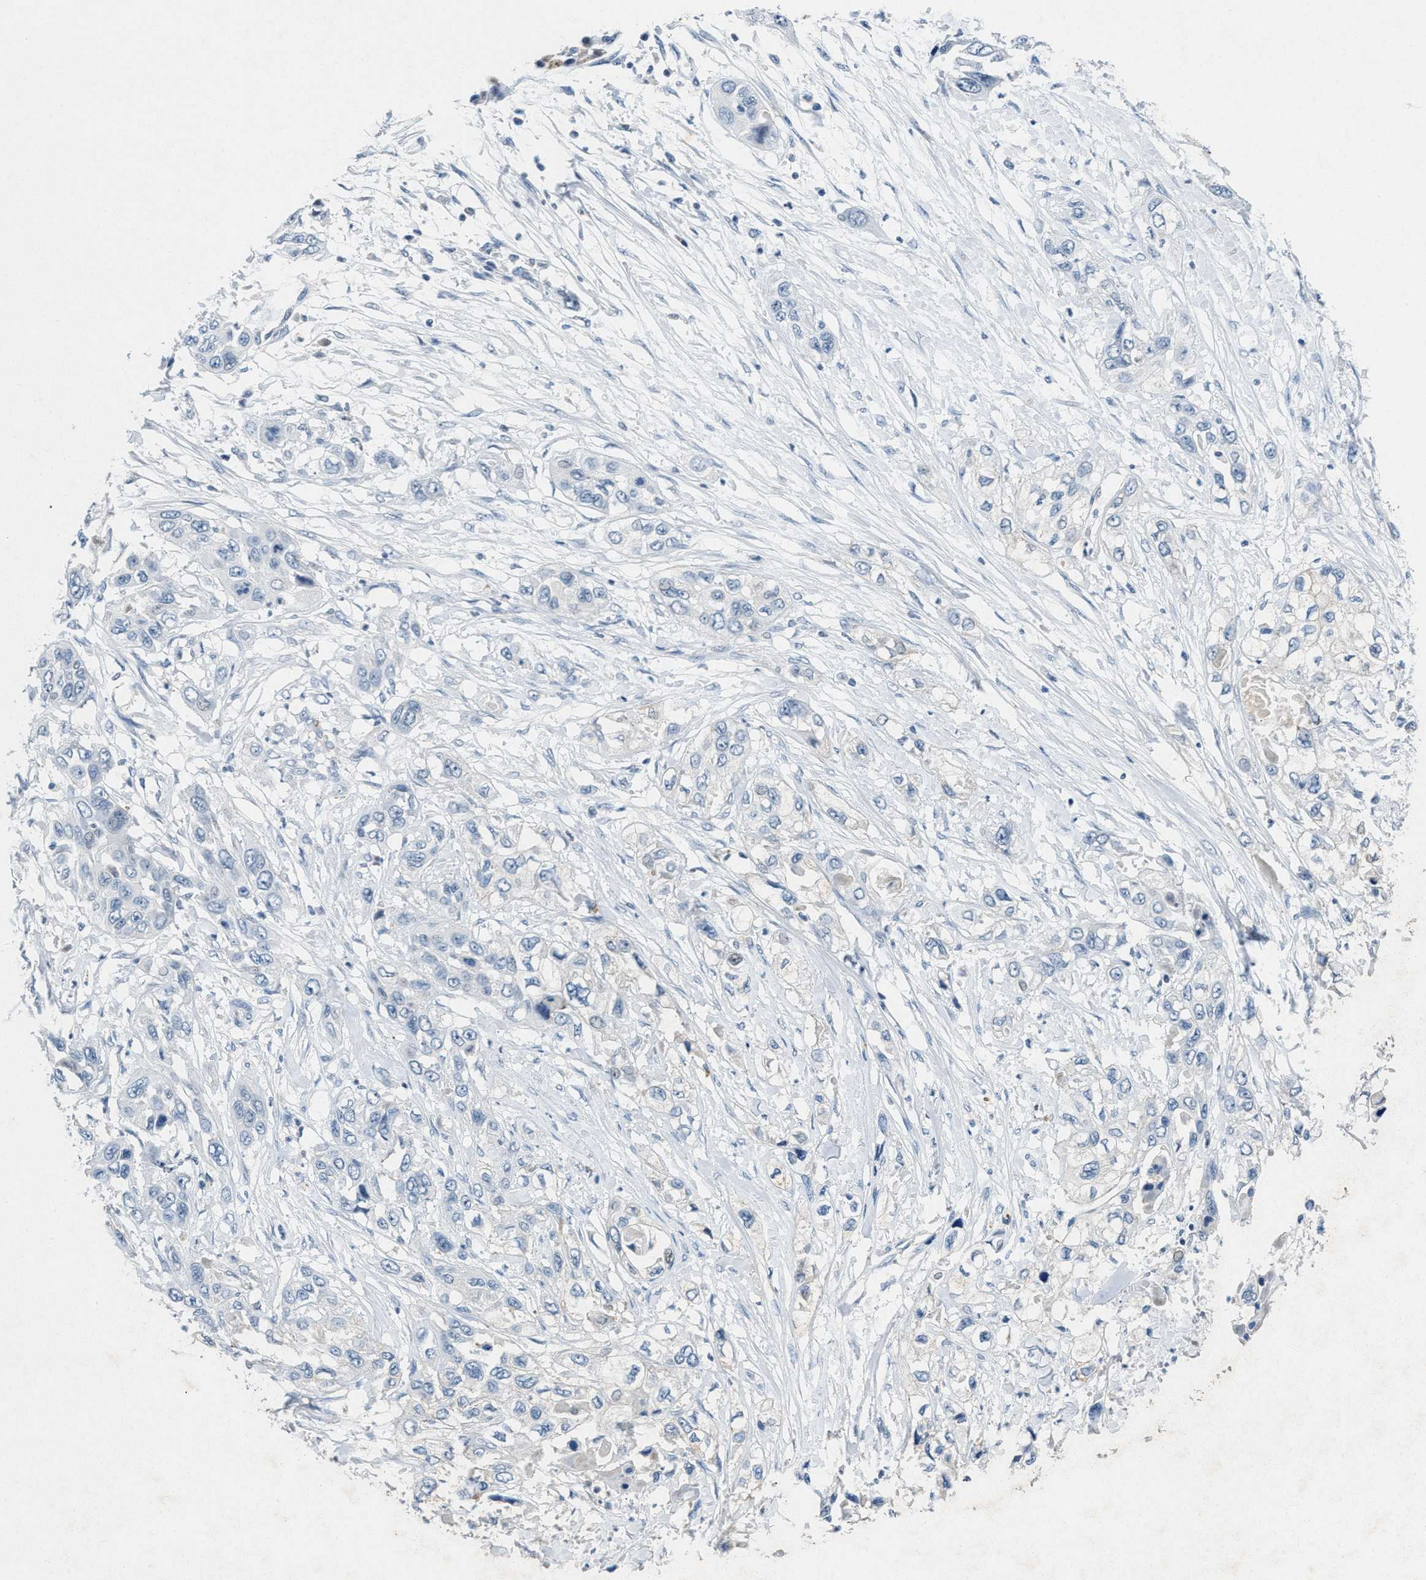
{"staining": {"intensity": "negative", "quantity": "none", "location": "none"}, "tissue": "pancreatic cancer", "cell_type": "Tumor cells", "image_type": "cancer", "snomed": [{"axis": "morphology", "description": "Adenocarcinoma, NOS"}, {"axis": "topography", "description": "Pancreas"}], "caption": "Adenocarcinoma (pancreatic) was stained to show a protein in brown. There is no significant staining in tumor cells.", "gene": "SLC5A5", "patient": {"sex": "female", "age": 70}}